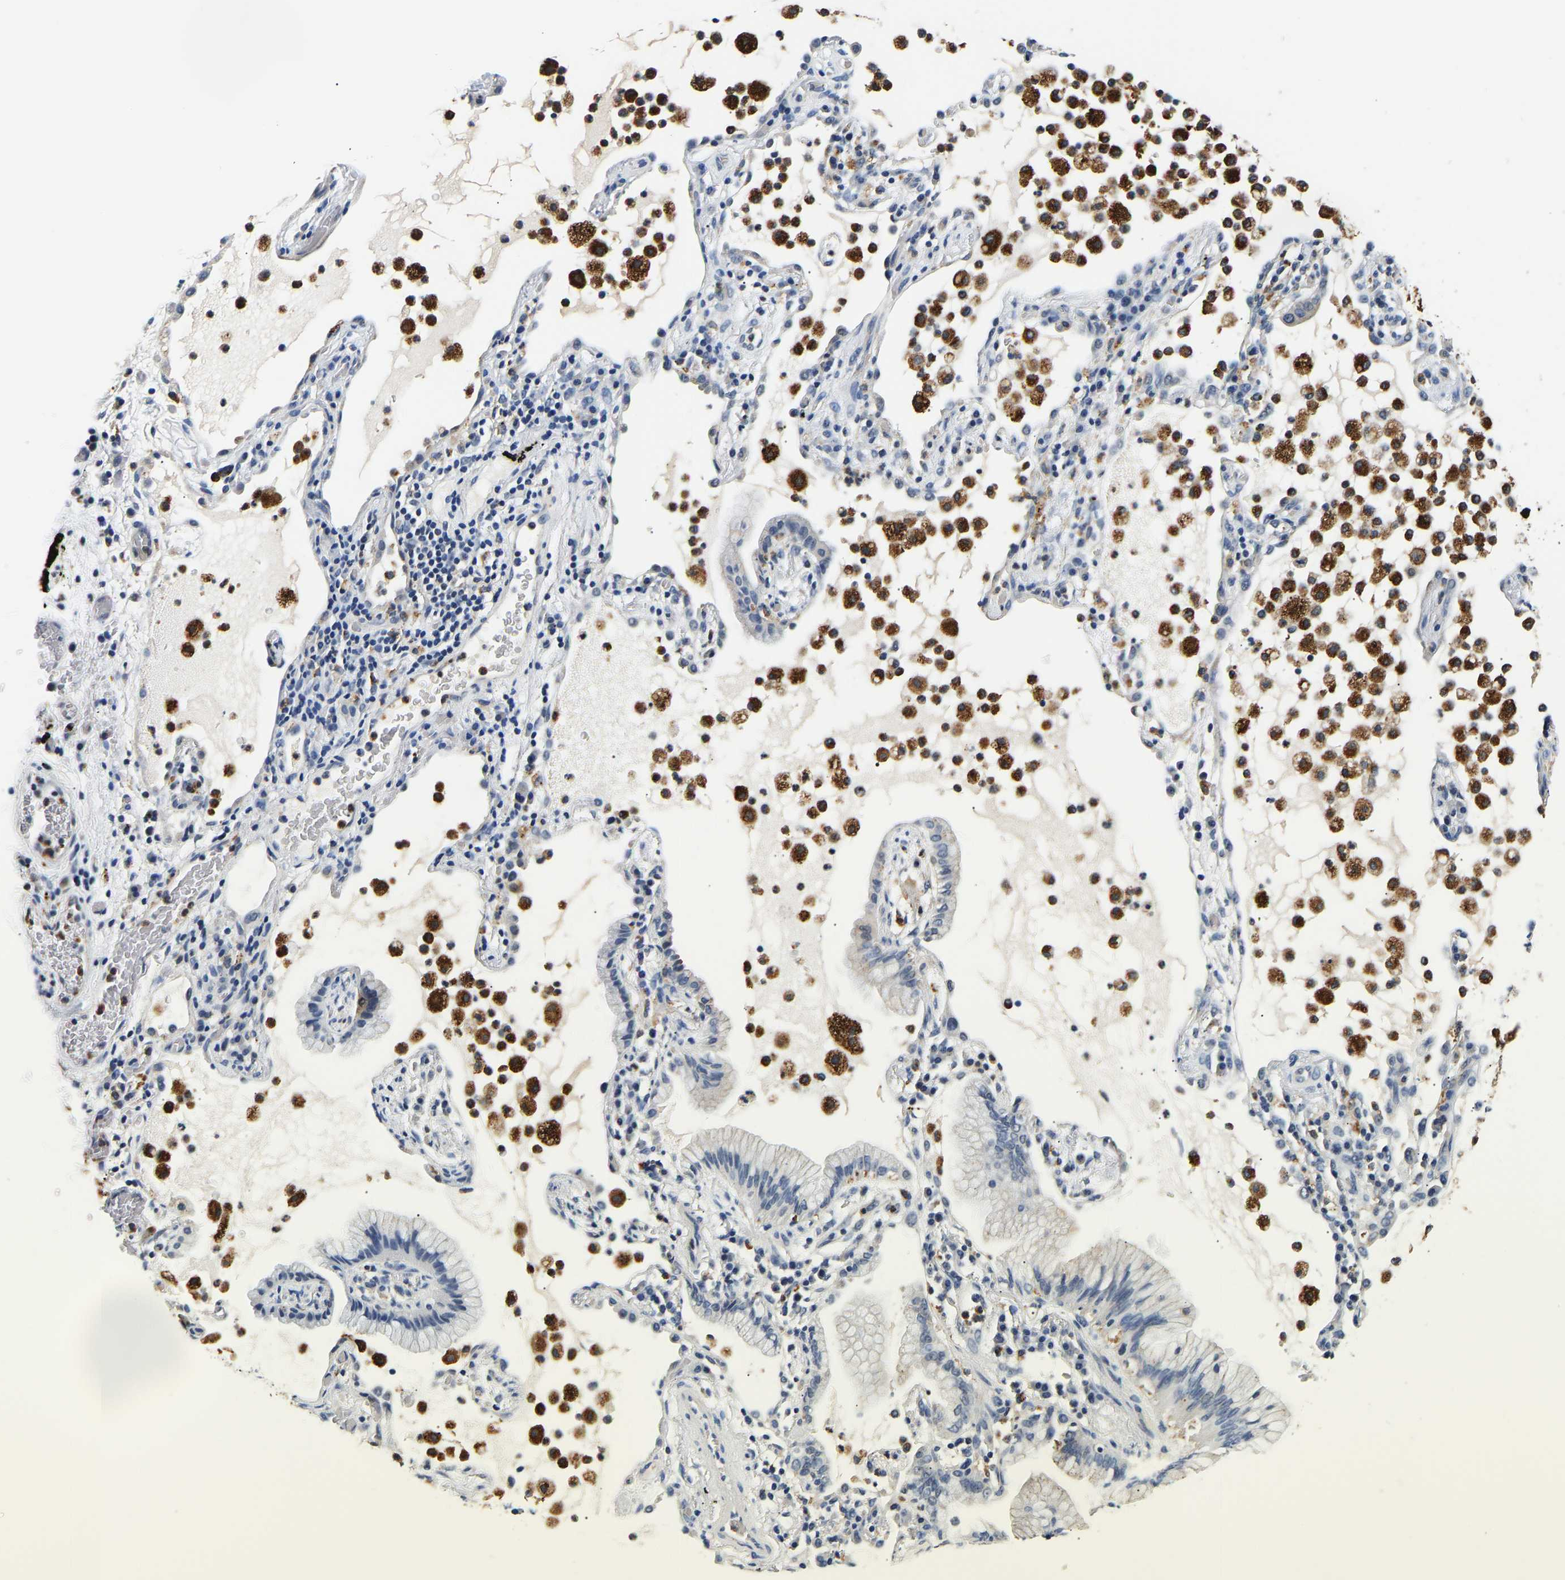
{"staining": {"intensity": "negative", "quantity": "none", "location": "none"}, "tissue": "lung cancer", "cell_type": "Tumor cells", "image_type": "cancer", "snomed": [{"axis": "morphology", "description": "Adenocarcinoma, NOS"}, {"axis": "topography", "description": "Lung"}], "caption": "Tumor cells show no significant staining in lung adenocarcinoma. Nuclei are stained in blue.", "gene": "SMU1", "patient": {"sex": "female", "age": 70}}